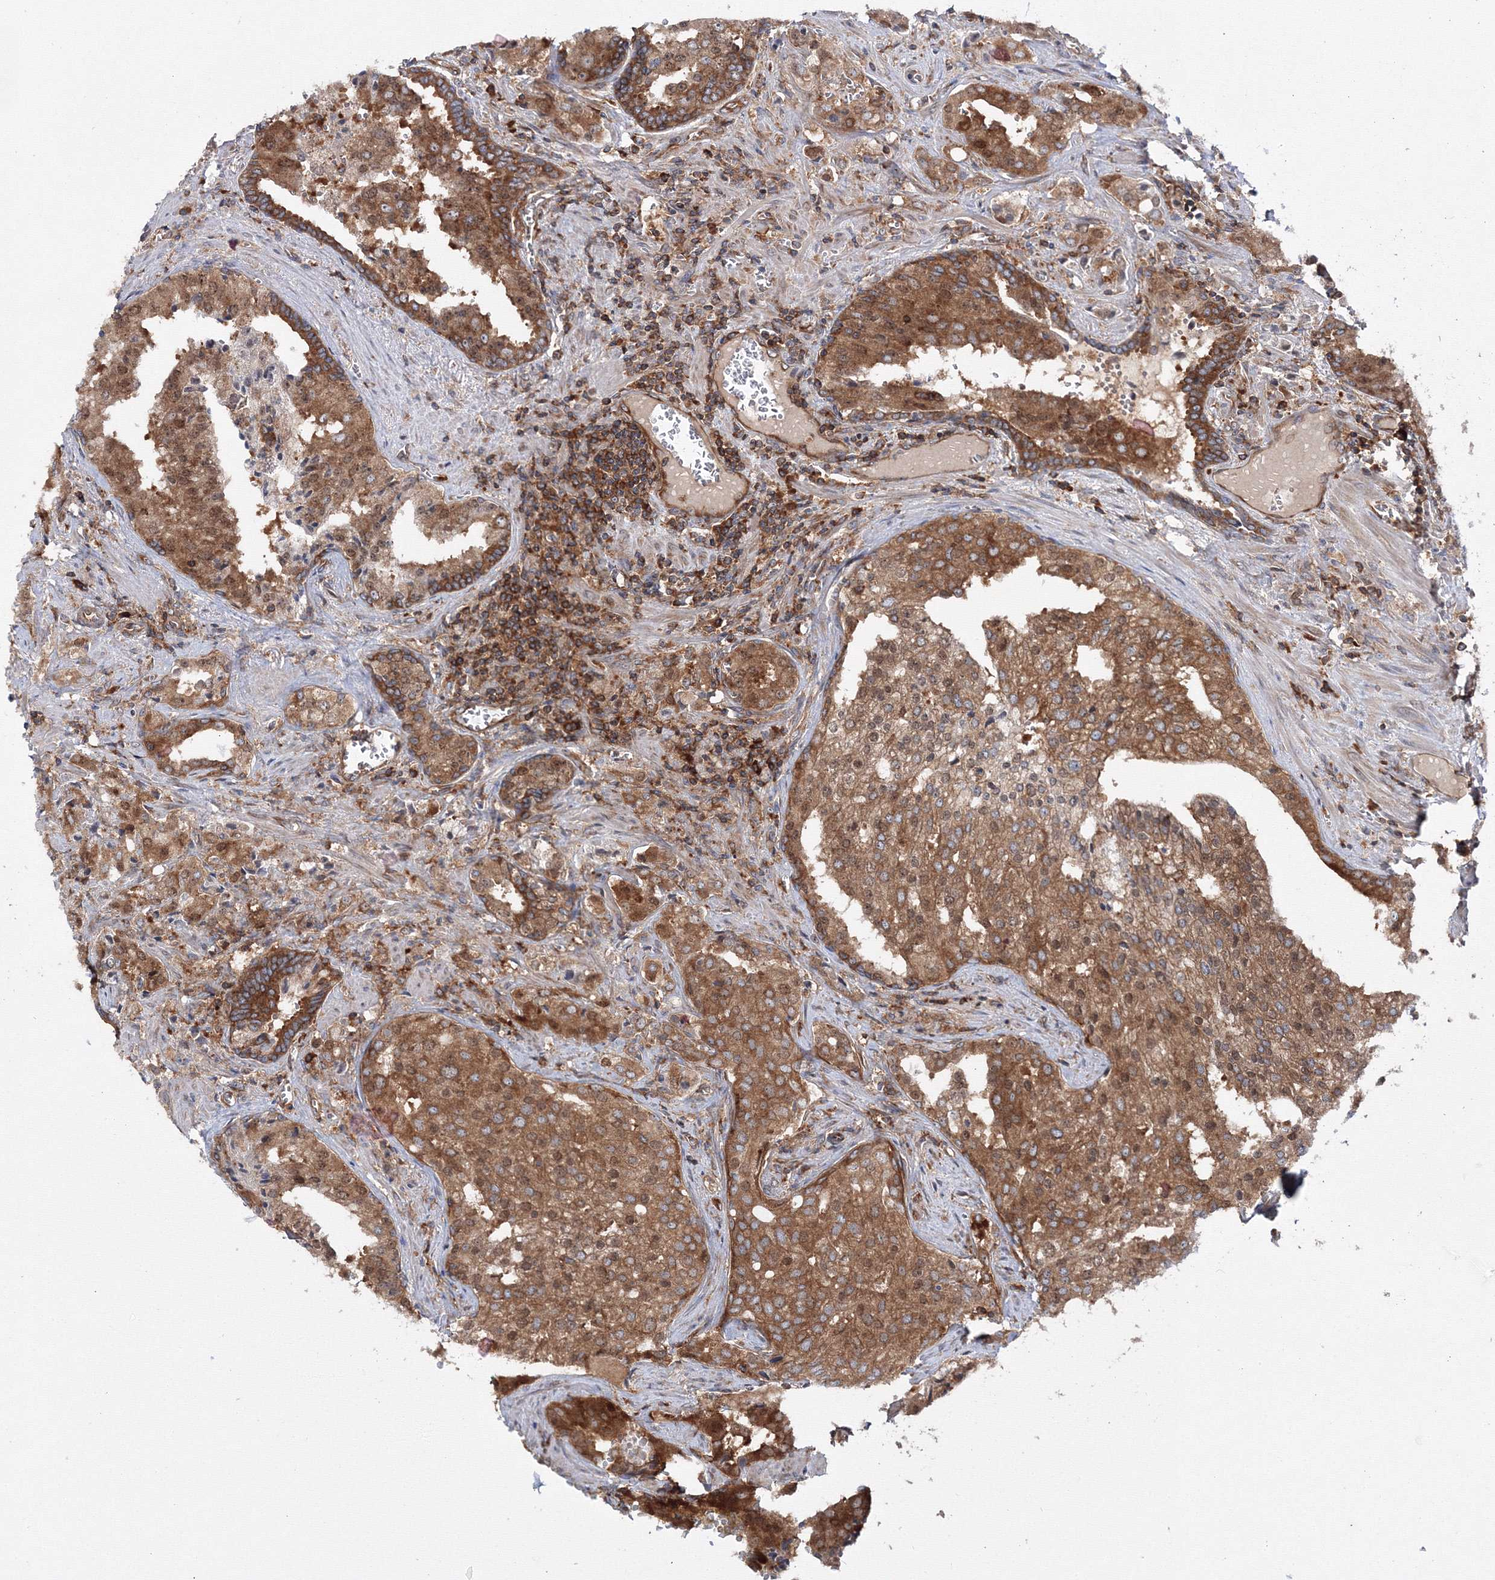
{"staining": {"intensity": "strong", "quantity": ">75%", "location": "cytoplasmic/membranous"}, "tissue": "prostate cancer", "cell_type": "Tumor cells", "image_type": "cancer", "snomed": [{"axis": "morphology", "description": "Adenocarcinoma, High grade"}, {"axis": "topography", "description": "Prostate"}], "caption": "Strong cytoplasmic/membranous expression is appreciated in about >75% of tumor cells in prostate cancer (high-grade adenocarcinoma).", "gene": "HARS1", "patient": {"sex": "male", "age": 68}}